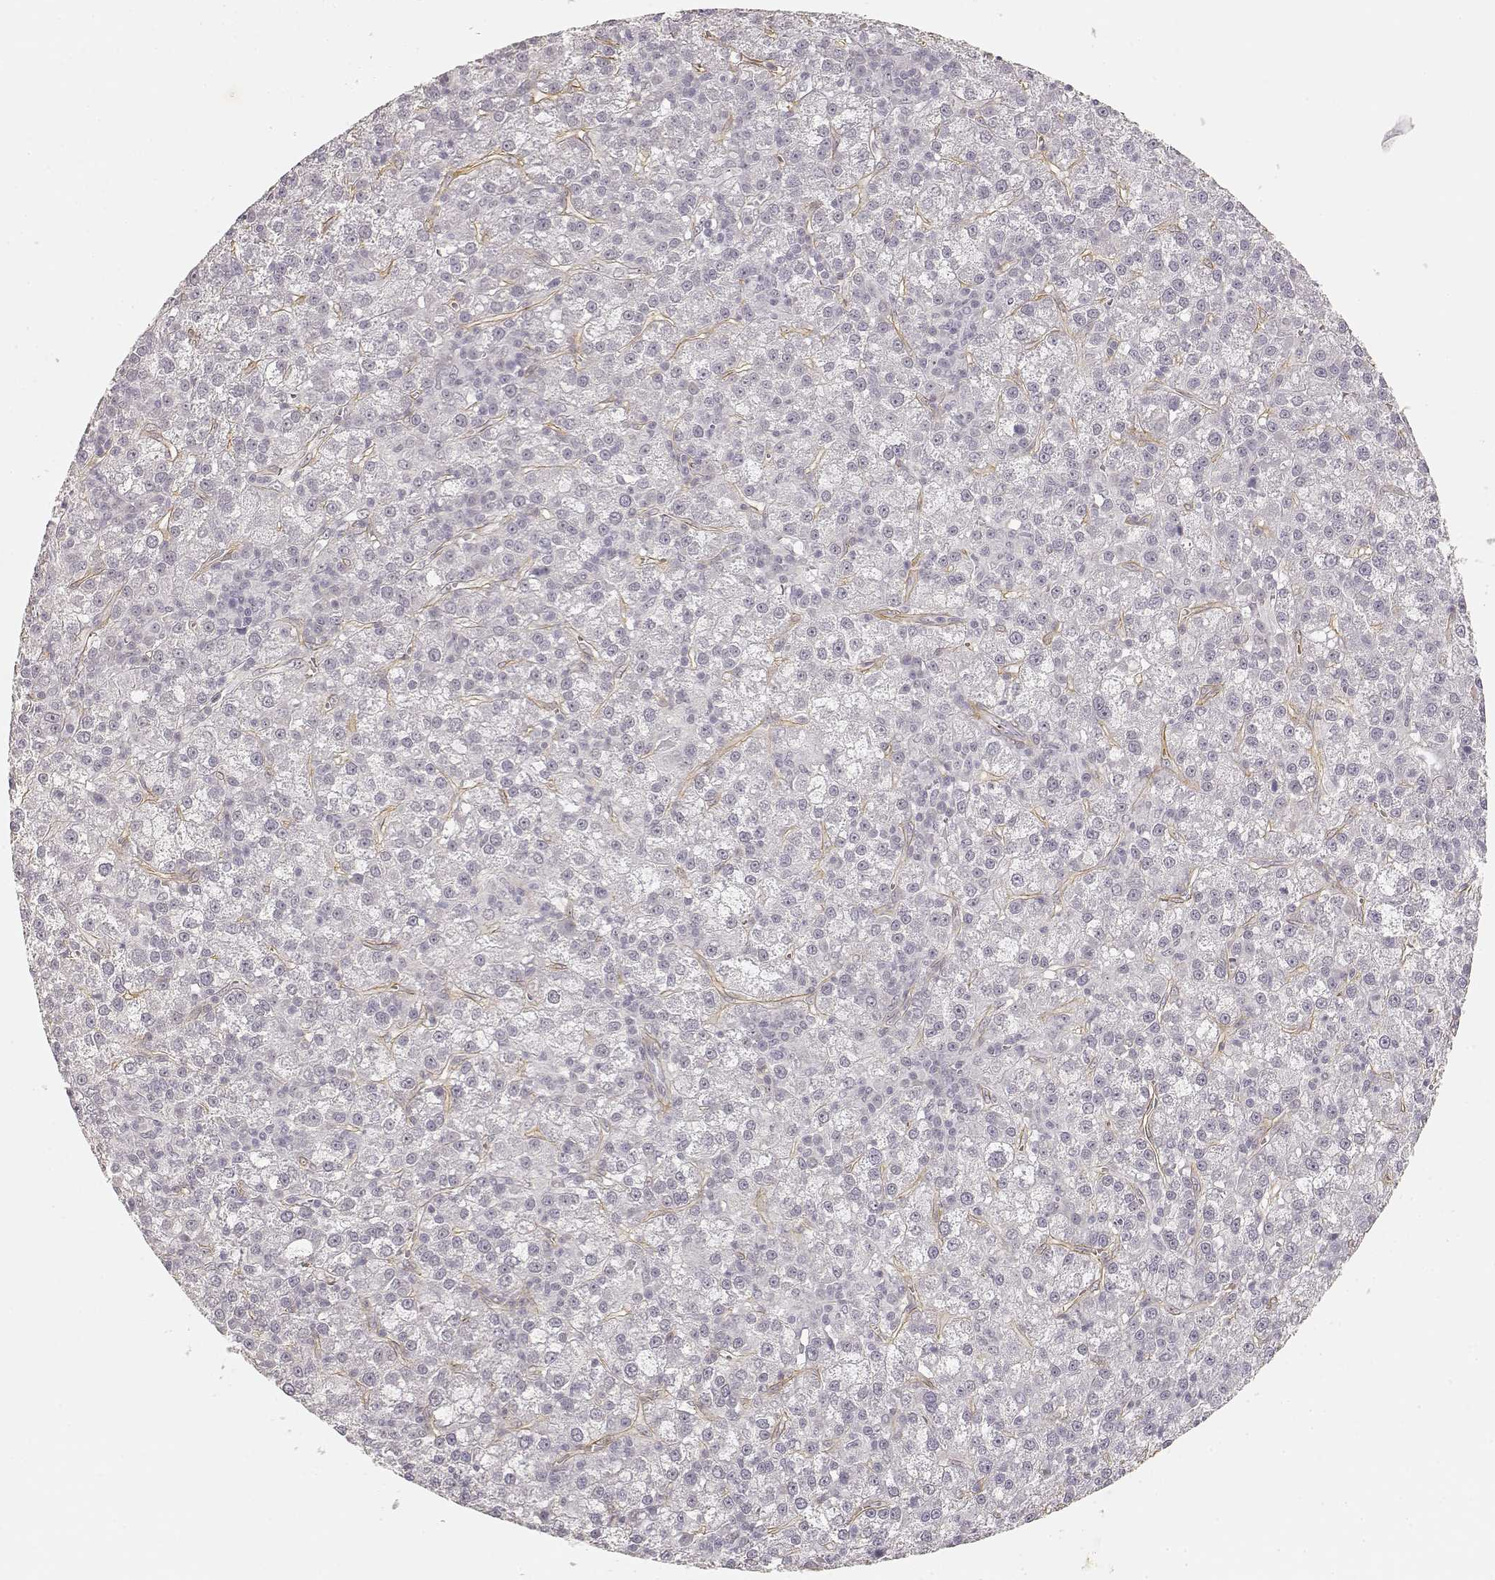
{"staining": {"intensity": "negative", "quantity": "none", "location": "none"}, "tissue": "liver cancer", "cell_type": "Tumor cells", "image_type": "cancer", "snomed": [{"axis": "morphology", "description": "Carcinoma, Hepatocellular, NOS"}, {"axis": "topography", "description": "Liver"}], "caption": "IHC of human liver cancer (hepatocellular carcinoma) shows no positivity in tumor cells. (Brightfield microscopy of DAB (3,3'-diaminobenzidine) immunohistochemistry (IHC) at high magnification).", "gene": "LAMA4", "patient": {"sex": "female", "age": 60}}